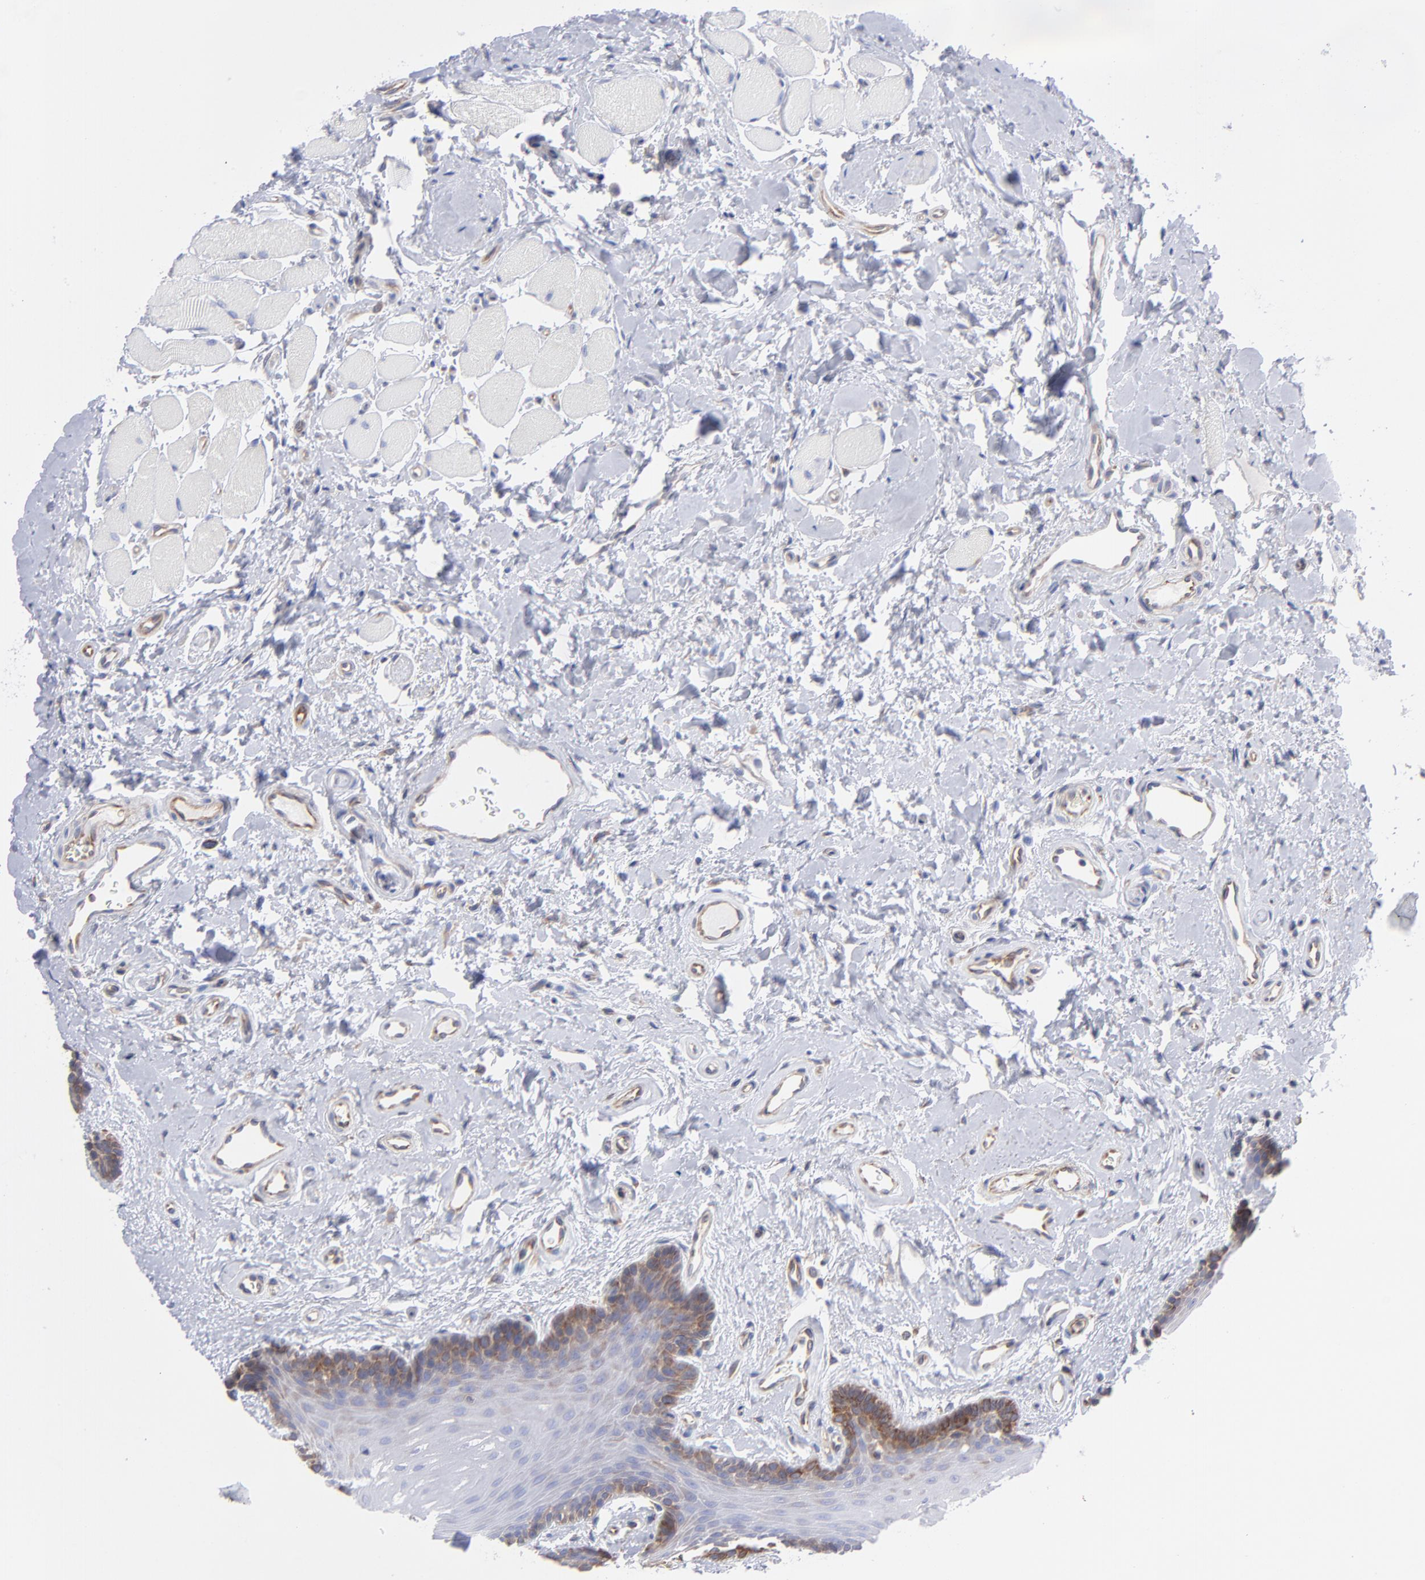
{"staining": {"intensity": "moderate", "quantity": "25%-75%", "location": "cytoplasmic/membranous"}, "tissue": "oral mucosa", "cell_type": "Squamous epithelial cells", "image_type": "normal", "snomed": [{"axis": "morphology", "description": "Normal tissue, NOS"}, {"axis": "topography", "description": "Oral tissue"}], "caption": "A brown stain shows moderate cytoplasmic/membranous positivity of a protein in squamous epithelial cells of normal oral mucosa.", "gene": "EIF2AK2", "patient": {"sex": "male", "age": 62}}